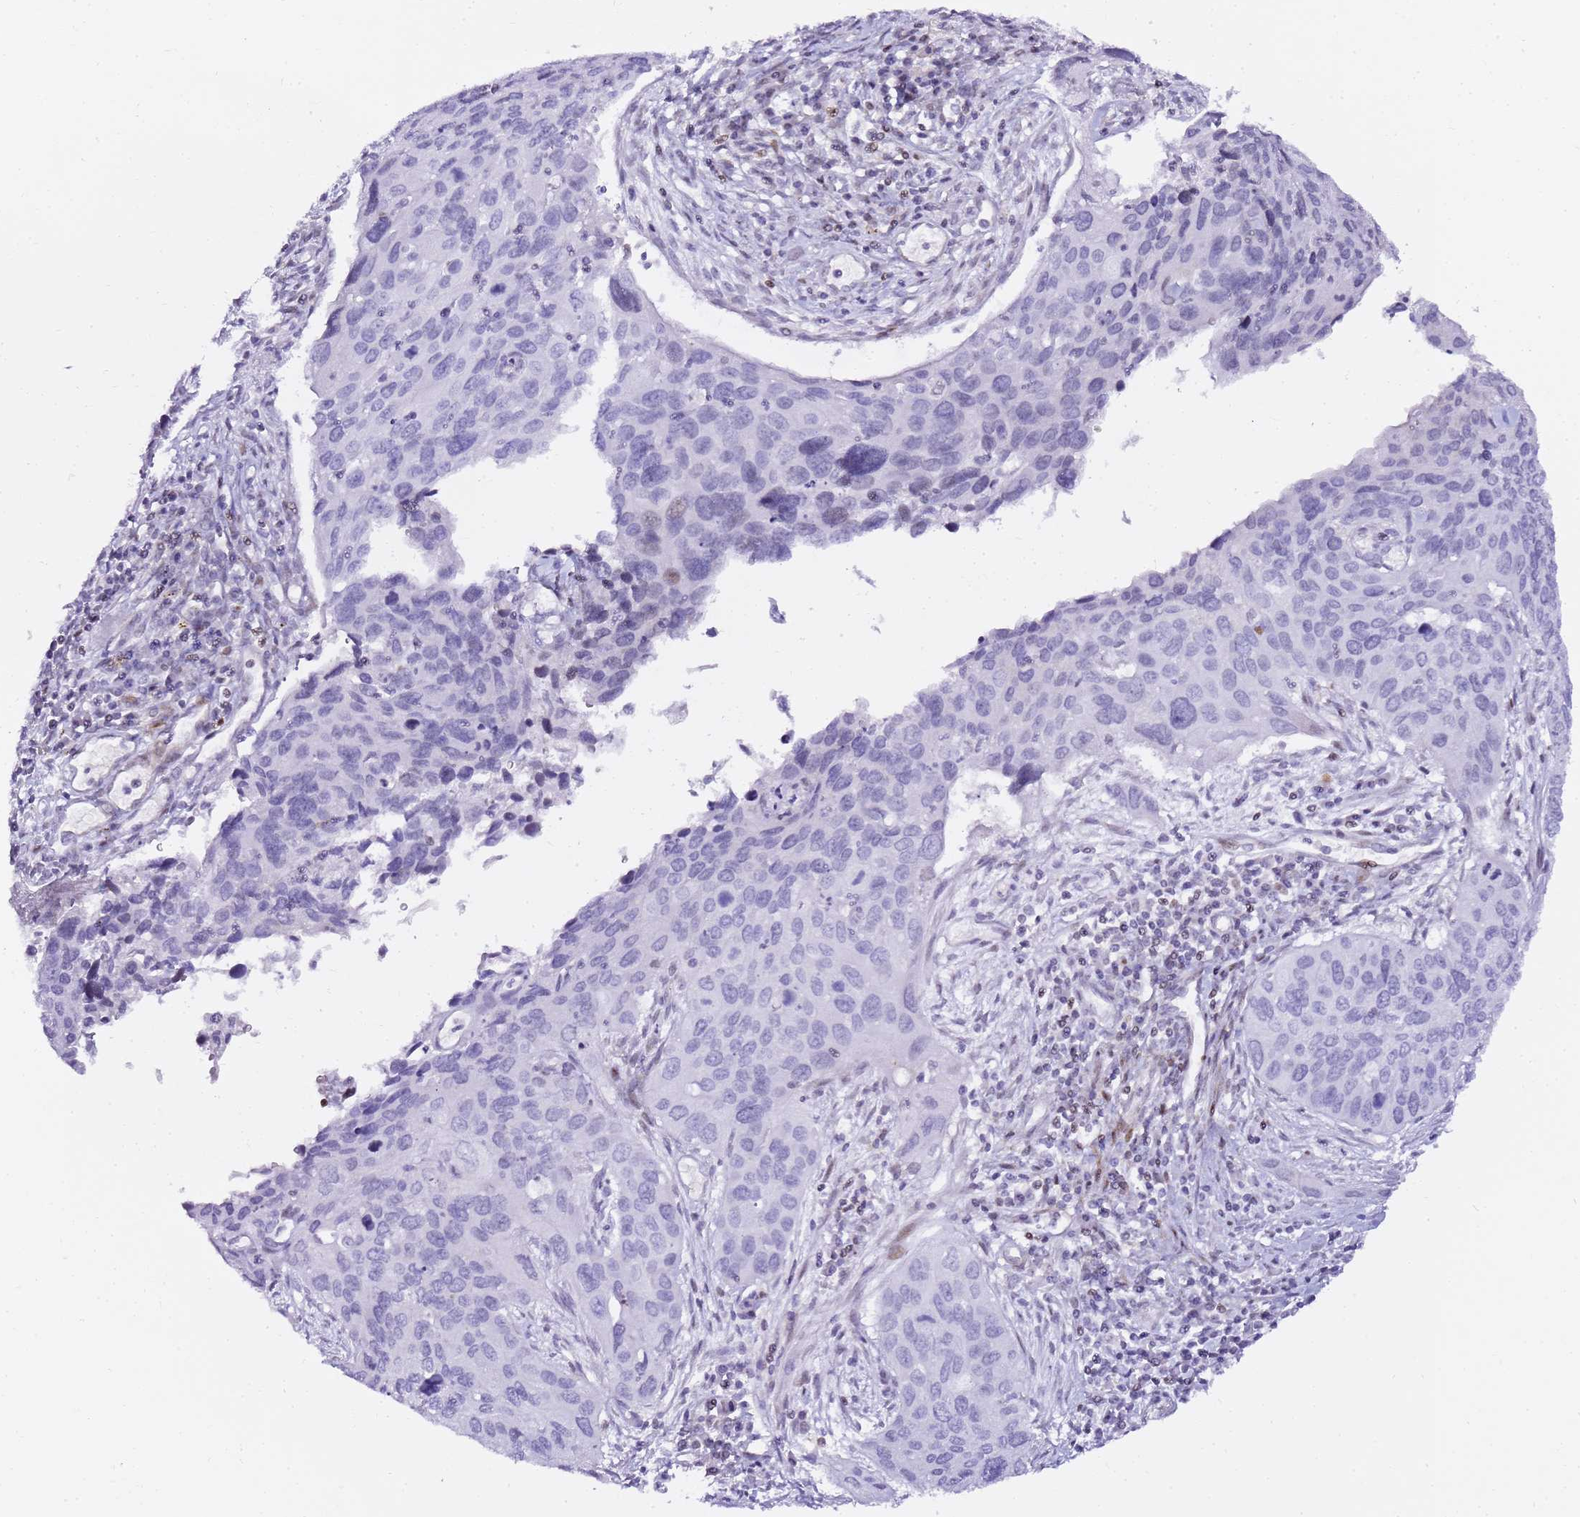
{"staining": {"intensity": "negative", "quantity": "none", "location": "none"}, "tissue": "cervical cancer", "cell_type": "Tumor cells", "image_type": "cancer", "snomed": [{"axis": "morphology", "description": "Squamous cell carcinoma, NOS"}, {"axis": "topography", "description": "Cervix"}], "caption": "The image demonstrates no significant staining in tumor cells of cervical cancer (squamous cell carcinoma). Nuclei are stained in blue.", "gene": "GBP2", "patient": {"sex": "female", "age": 55}}